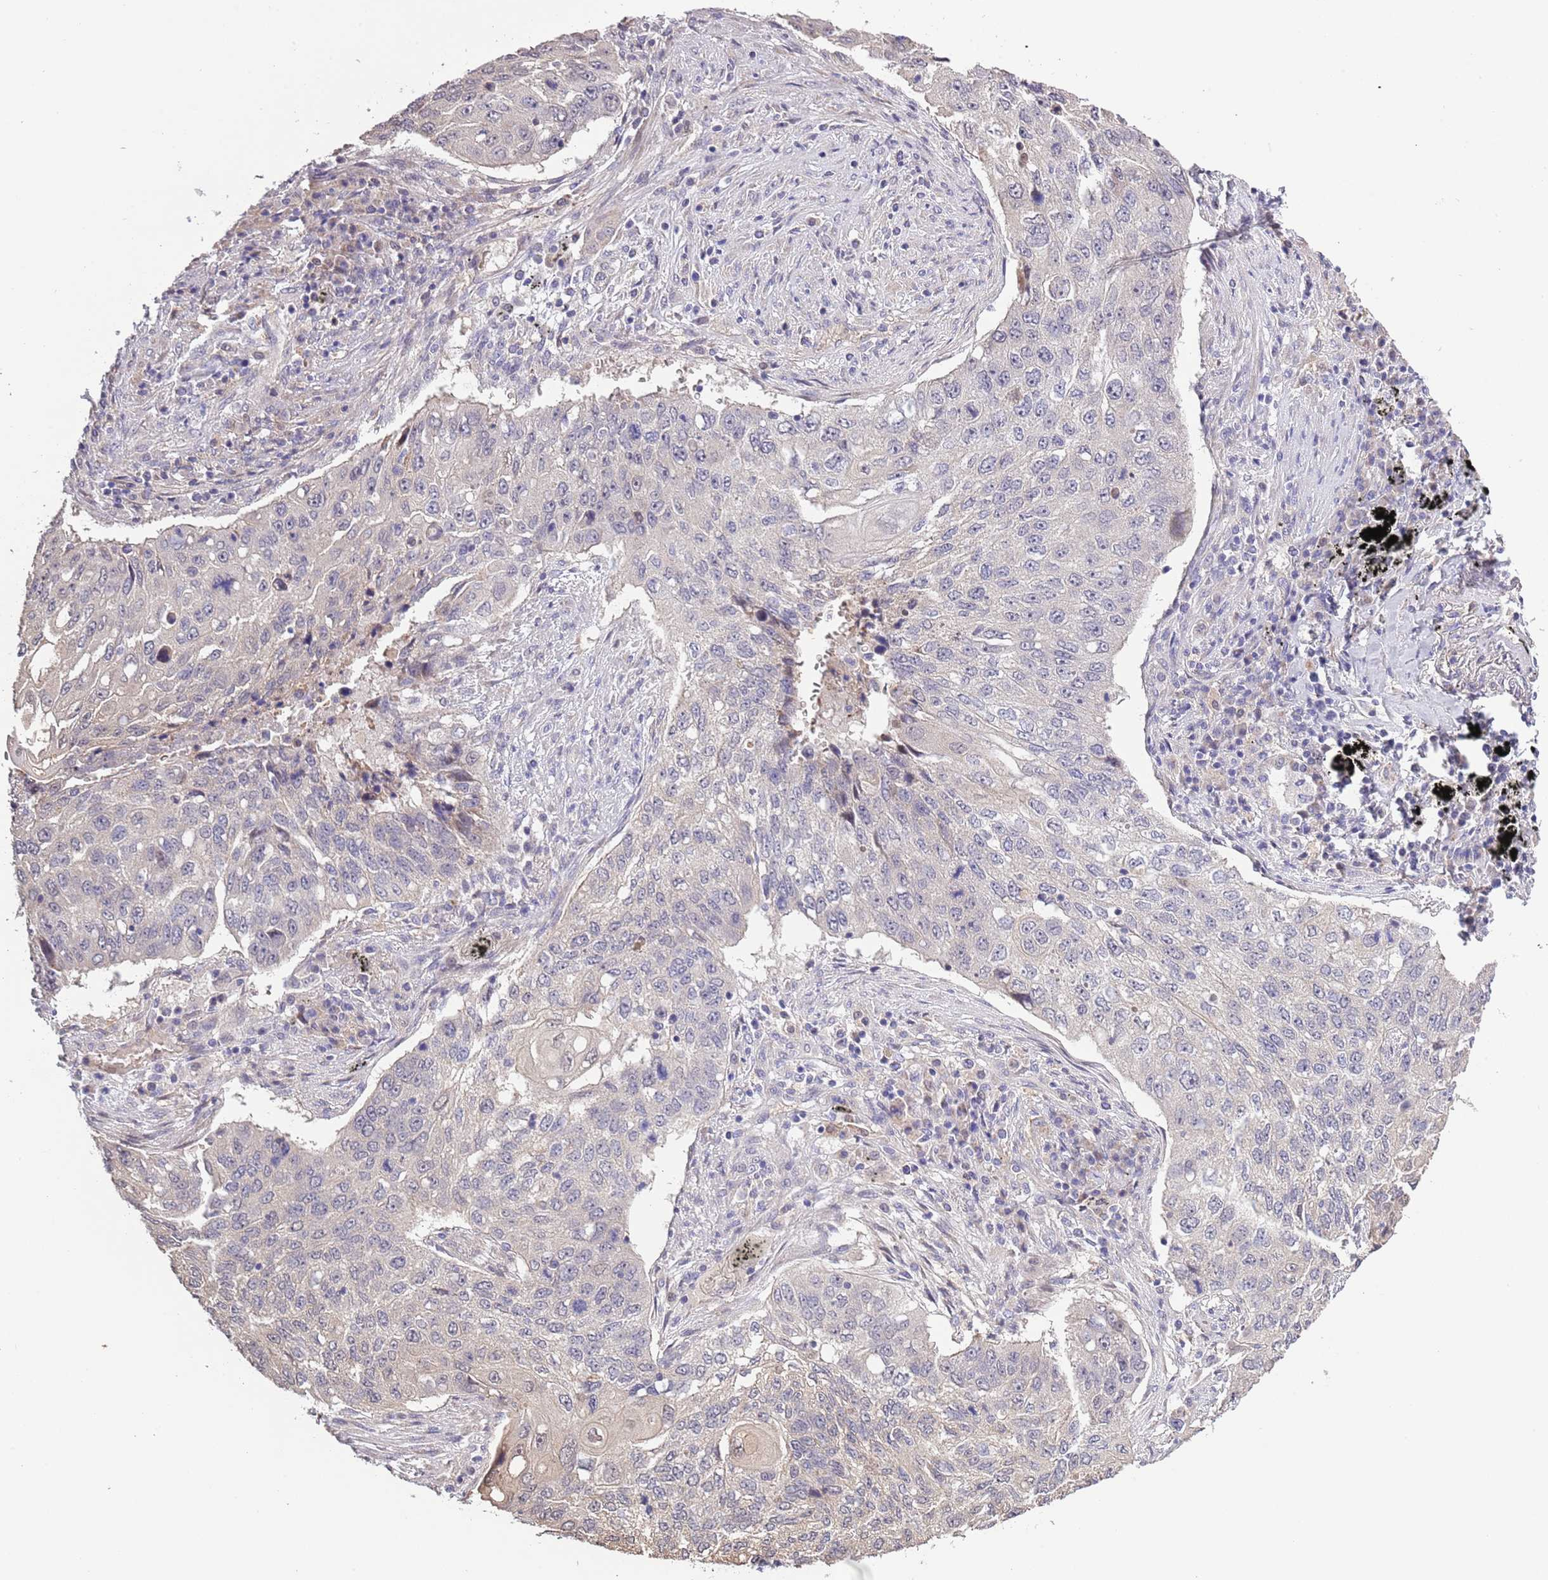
{"staining": {"intensity": "negative", "quantity": "none", "location": "none"}, "tissue": "lung cancer", "cell_type": "Tumor cells", "image_type": "cancer", "snomed": [{"axis": "morphology", "description": "Squamous cell carcinoma, NOS"}, {"axis": "topography", "description": "Lung"}], "caption": "Lung cancer (squamous cell carcinoma) was stained to show a protein in brown. There is no significant positivity in tumor cells. Nuclei are stained in blue.", "gene": "LIPJ", "patient": {"sex": "female", "age": 63}}